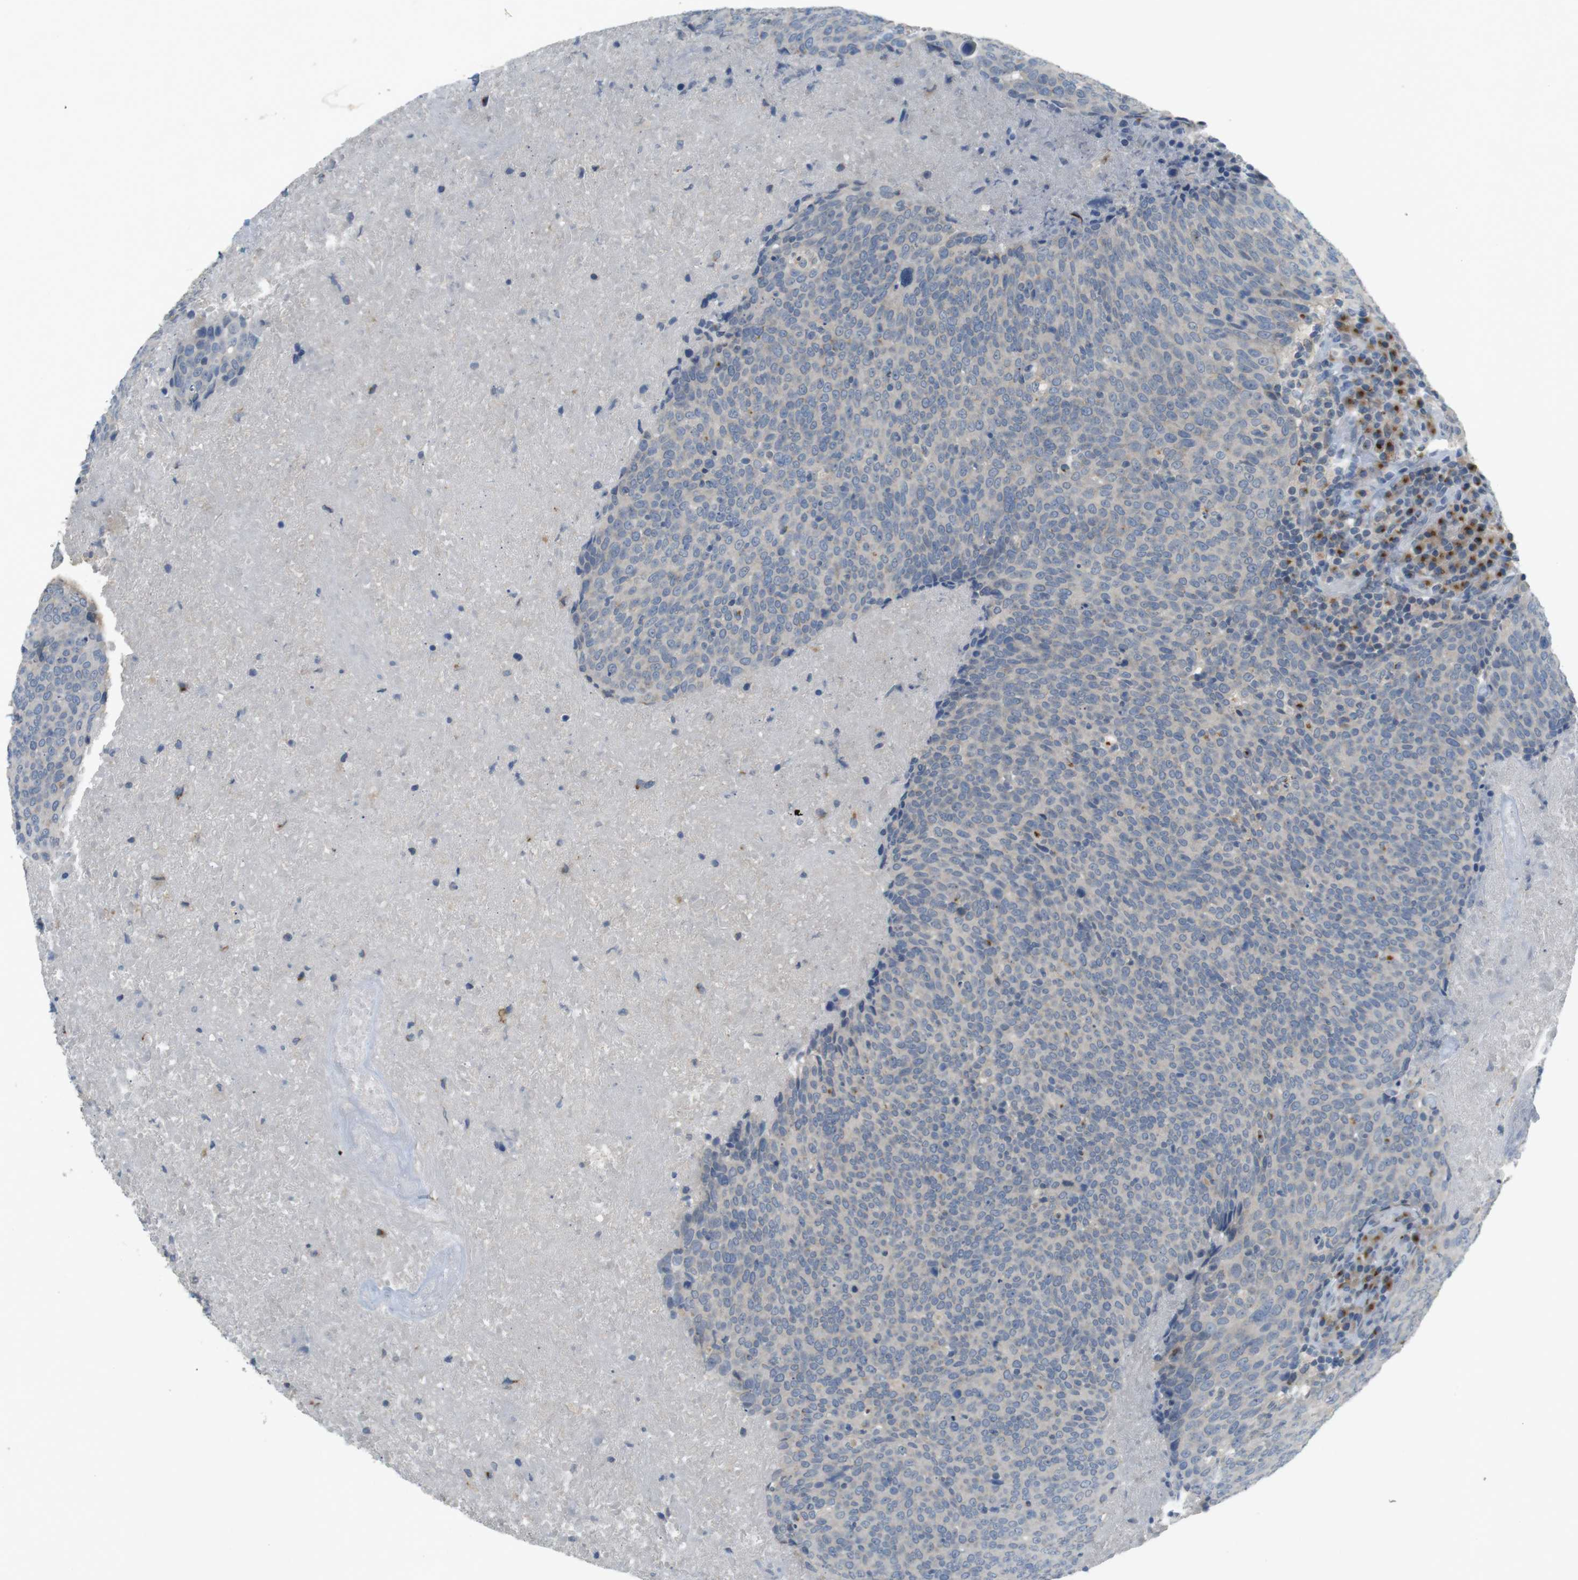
{"staining": {"intensity": "weak", "quantity": "<25%", "location": "cytoplasmic/membranous"}, "tissue": "head and neck cancer", "cell_type": "Tumor cells", "image_type": "cancer", "snomed": [{"axis": "morphology", "description": "Squamous cell carcinoma, NOS"}, {"axis": "morphology", "description": "Squamous cell carcinoma, metastatic, NOS"}, {"axis": "topography", "description": "Lymph node"}, {"axis": "topography", "description": "Head-Neck"}], "caption": "Head and neck squamous cell carcinoma was stained to show a protein in brown. There is no significant positivity in tumor cells.", "gene": "YIPF3", "patient": {"sex": "male", "age": 62}}